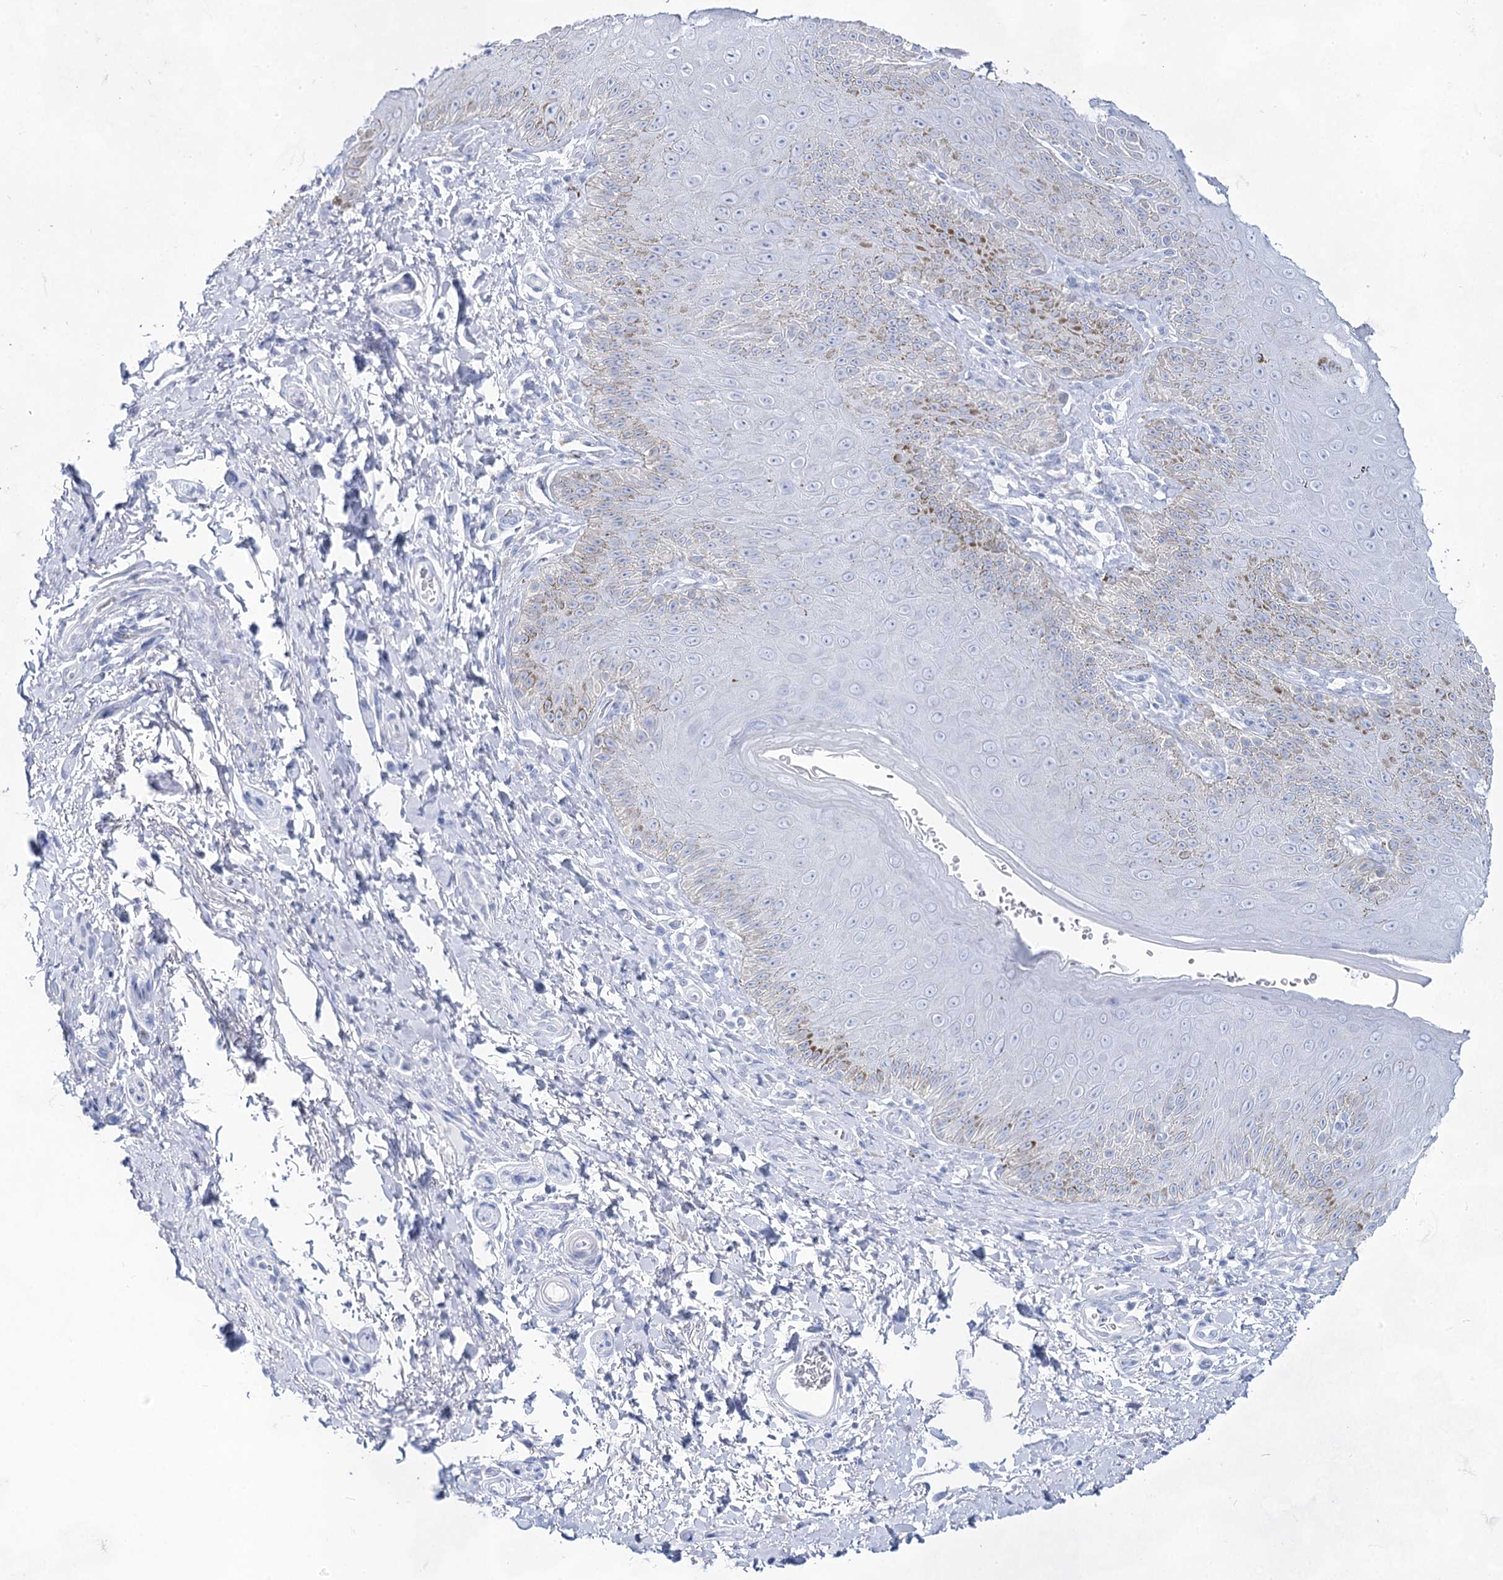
{"staining": {"intensity": "negative", "quantity": "none", "location": "none"}, "tissue": "skin", "cell_type": "Epidermal cells", "image_type": "normal", "snomed": [{"axis": "morphology", "description": "Normal tissue, NOS"}, {"axis": "topography", "description": "Anal"}], "caption": "Protein analysis of normal skin demonstrates no significant positivity in epidermal cells.", "gene": "ACRV1", "patient": {"sex": "male", "age": 44}}